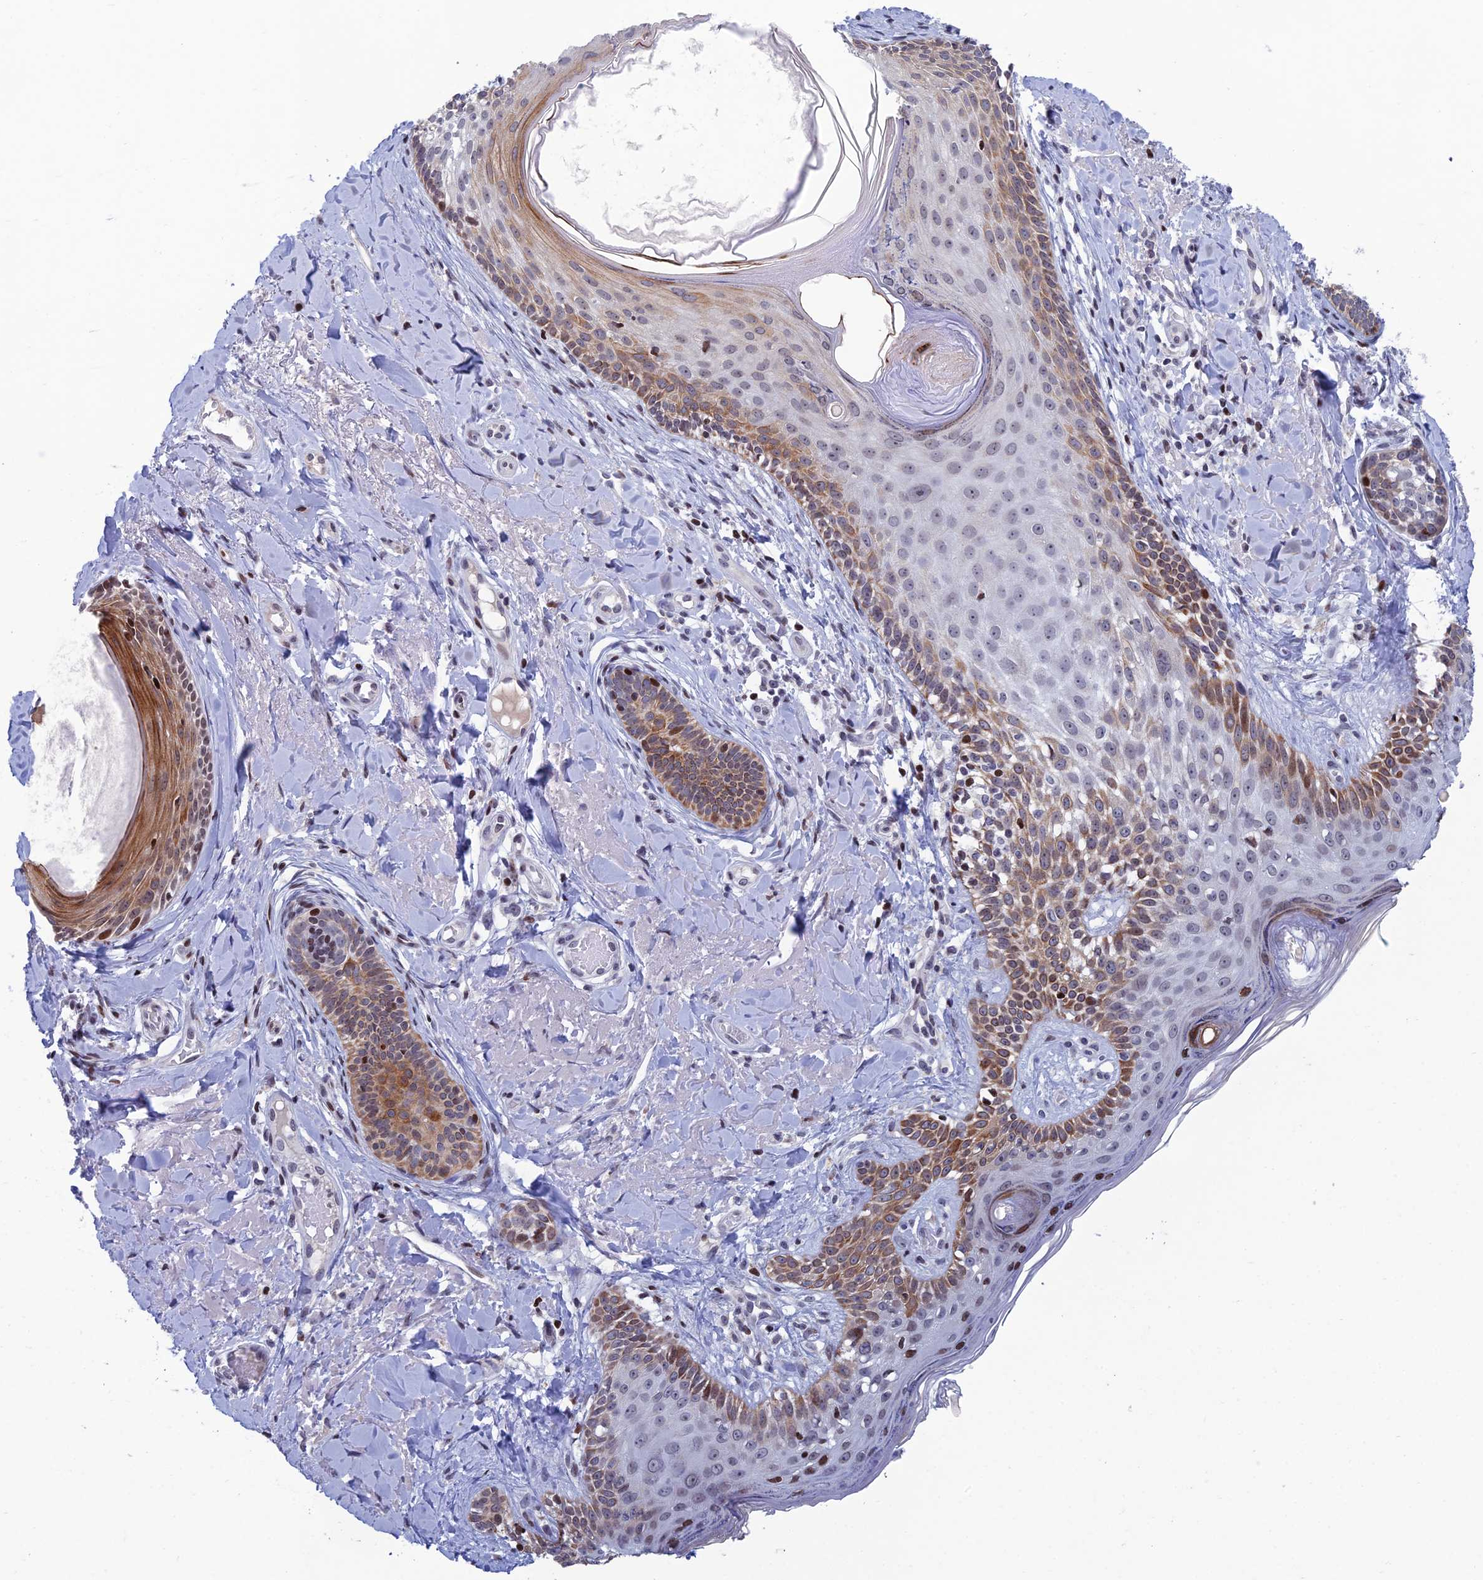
{"staining": {"intensity": "moderate", "quantity": "<25%", "location": "cytoplasmic/membranous,nuclear"}, "tissue": "skin cancer", "cell_type": "Tumor cells", "image_type": "cancer", "snomed": [{"axis": "morphology", "description": "Basal cell carcinoma"}, {"axis": "topography", "description": "Skin"}], "caption": "Immunohistochemical staining of basal cell carcinoma (skin) shows moderate cytoplasmic/membranous and nuclear protein expression in about <25% of tumor cells. (brown staining indicates protein expression, while blue staining denotes nuclei).", "gene": "AFF3", "patient": {"sex": "female", "age": 76}}